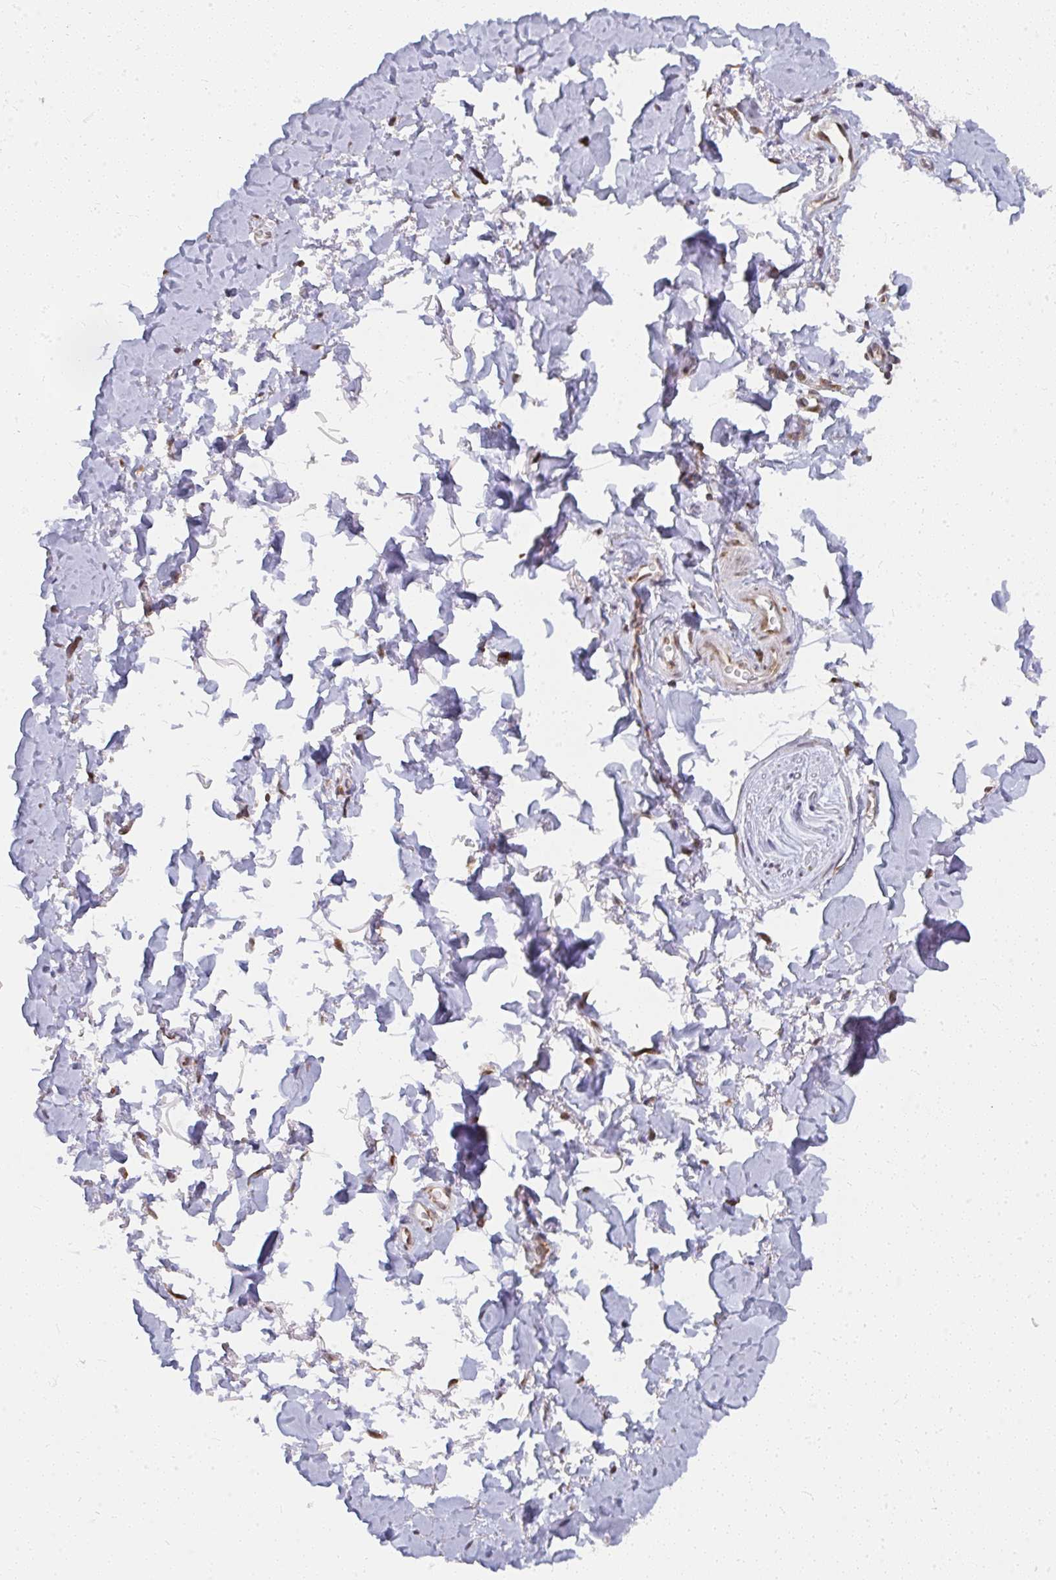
{"staining": {"intensity": "negative", "quantity": "none", "location": "none"}, "tissue": "adipose tissue", "cell_type": "Adipocytes", "image_type": "normal", "snomed": [{"axis": "morphology", "description": "Normal tissue, NOS"}, {"axis": "topography", "description": "Vulva"}, {"axis": "topography", "description": "Peripheral nerve tissue"}], "caption": "The immunohistochemistry photomicrograph has no significant expression in adipocytes of adipose tissue.", "gene": "SYNCRIP", "patient": {"sex": "female", "age": 66}}